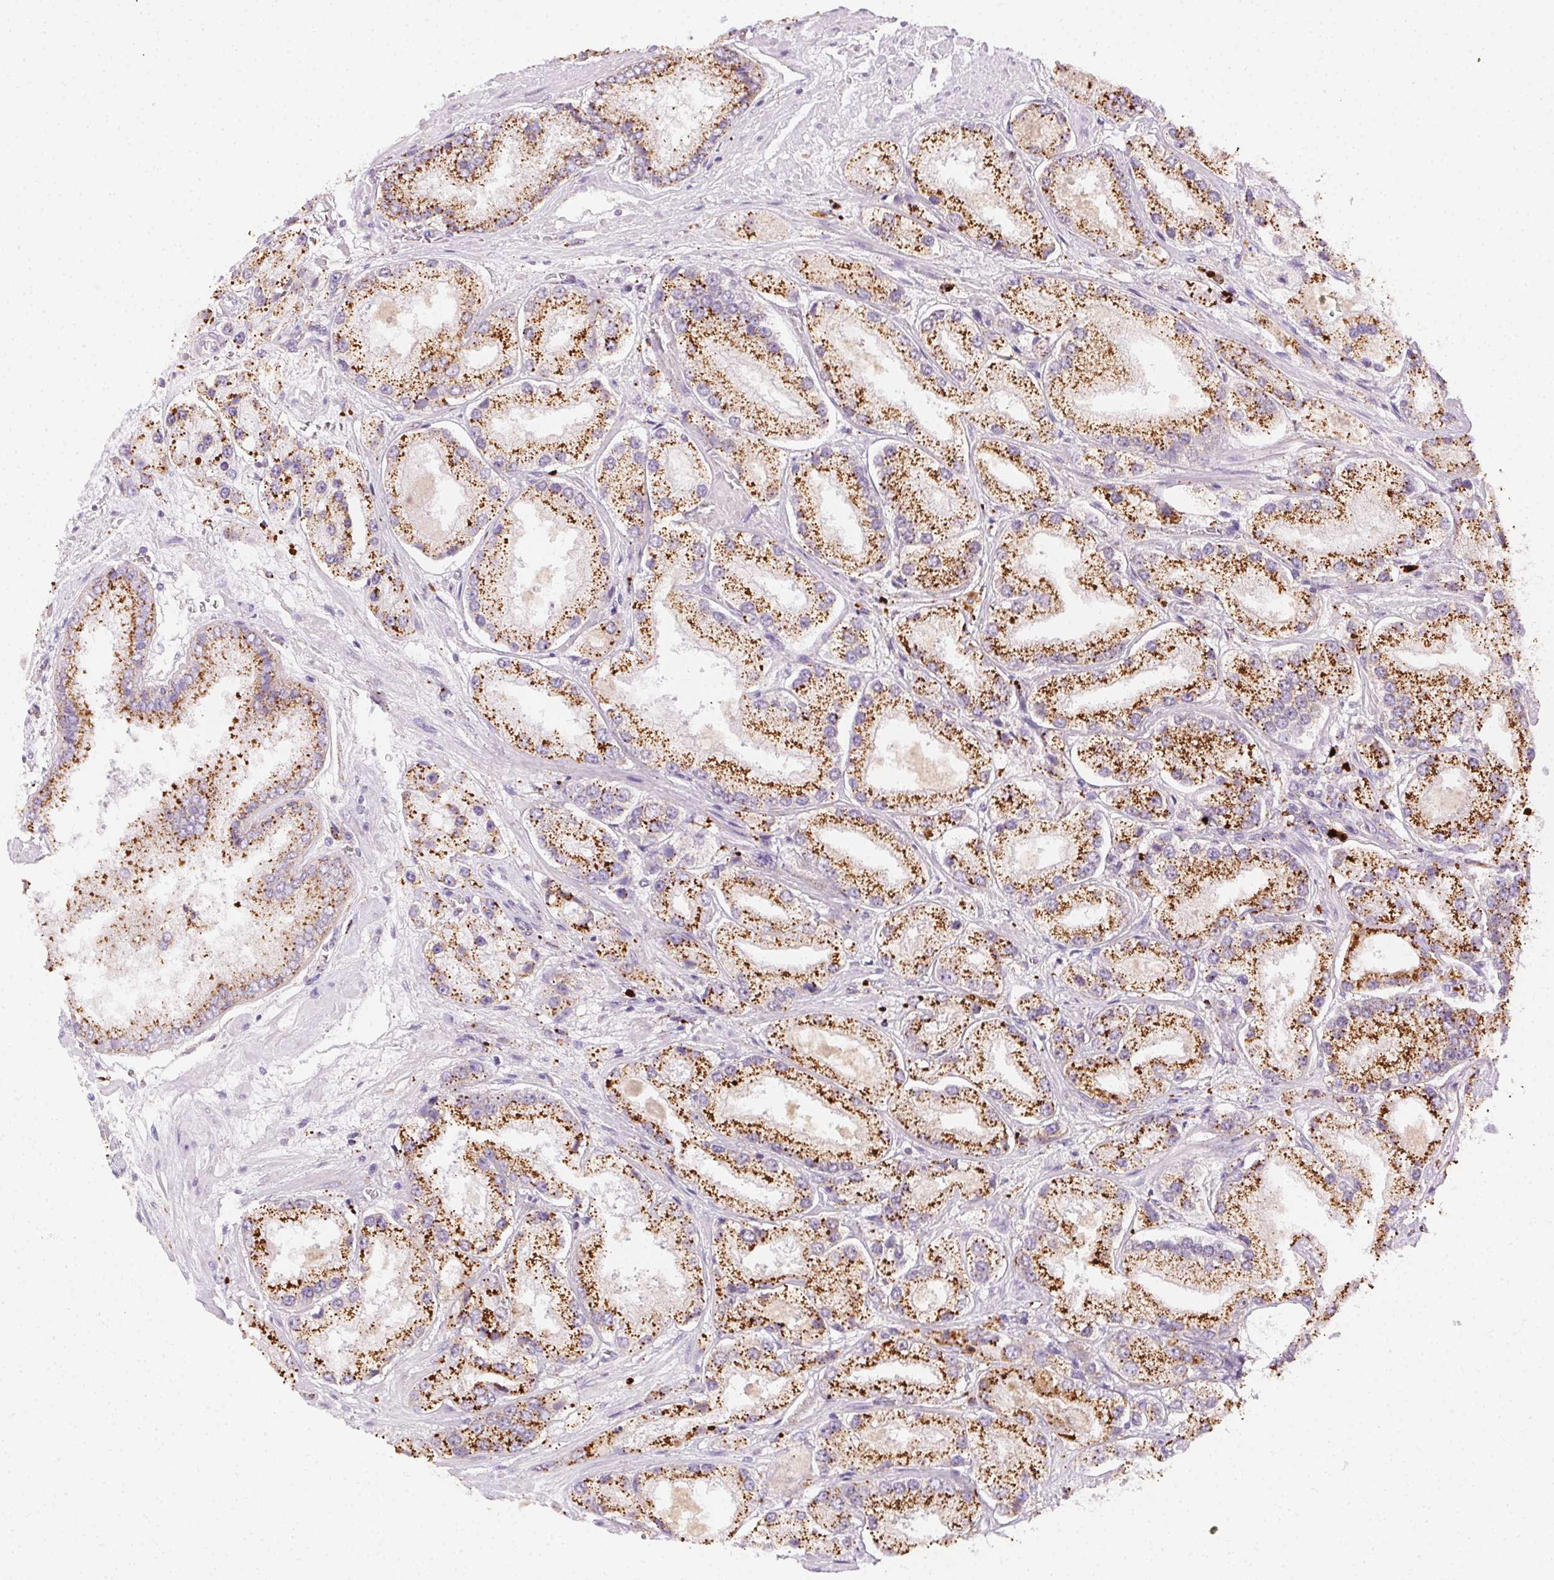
{"staining": {"intensity": "strong", "quantity": ">75%", "location": "cytoplasmic/membranous"}, "tissue": "prostate cancer", "cell_type": "Tumor cells", "image_type": "cancer", "snomed": [{"axis": "morphology", "description": "Adenocarcinoma, High grade"}, {"axis": "topography", "description": "Prostate"}], "caption": "Immunohistochemical staining of human prostate high-grade adenocarcinoma demonstrates high levels of strong cytoplasmic/membranous expression in approximately >75% of tumor cells.", "gene": "SCPEP1", "patient": {"sex": "male", "age": 67}}